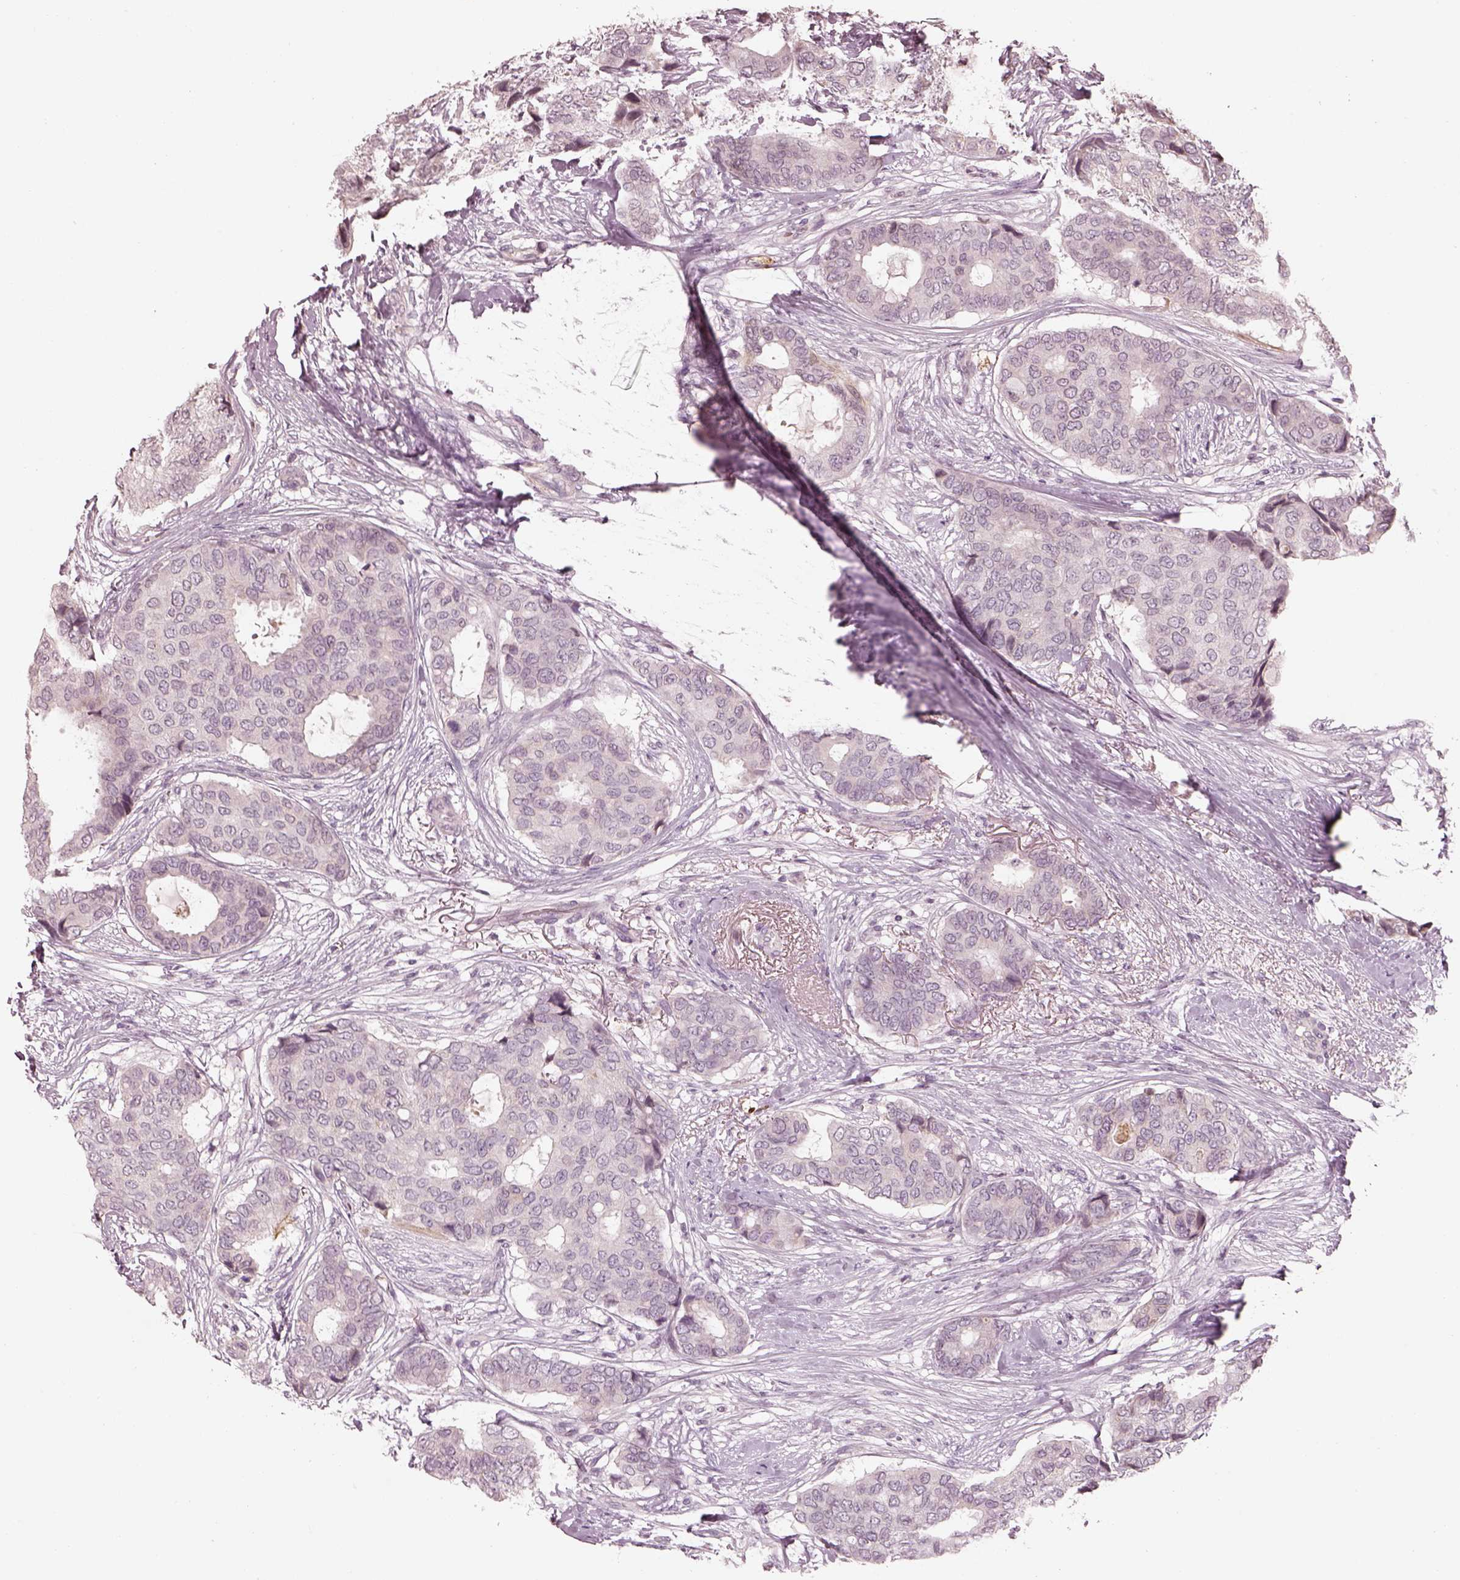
{"staining": {"intensity": "weak", "quantity": "<25%", "location": "cytoplasmic/membranous"}, "tissue": "breast cancer", "cell_type": "Tumor cells", "image_type": "cancer", "snomed": [{"axis": "morphology", "description": "Duct carcinoma"}, {"axis": "topography", "description": "Breast"}], "caption": "There is no significant positivity in tumor cells of breast cancer (intraductal carcinoma). The staining is performed using DAB (3,3'-diaminobenzidine) brown chromogen with nuclei counter-stained in using hematoxylin.", "gene": "TLX3", "patient": {"sex": "female", "age": 75}}